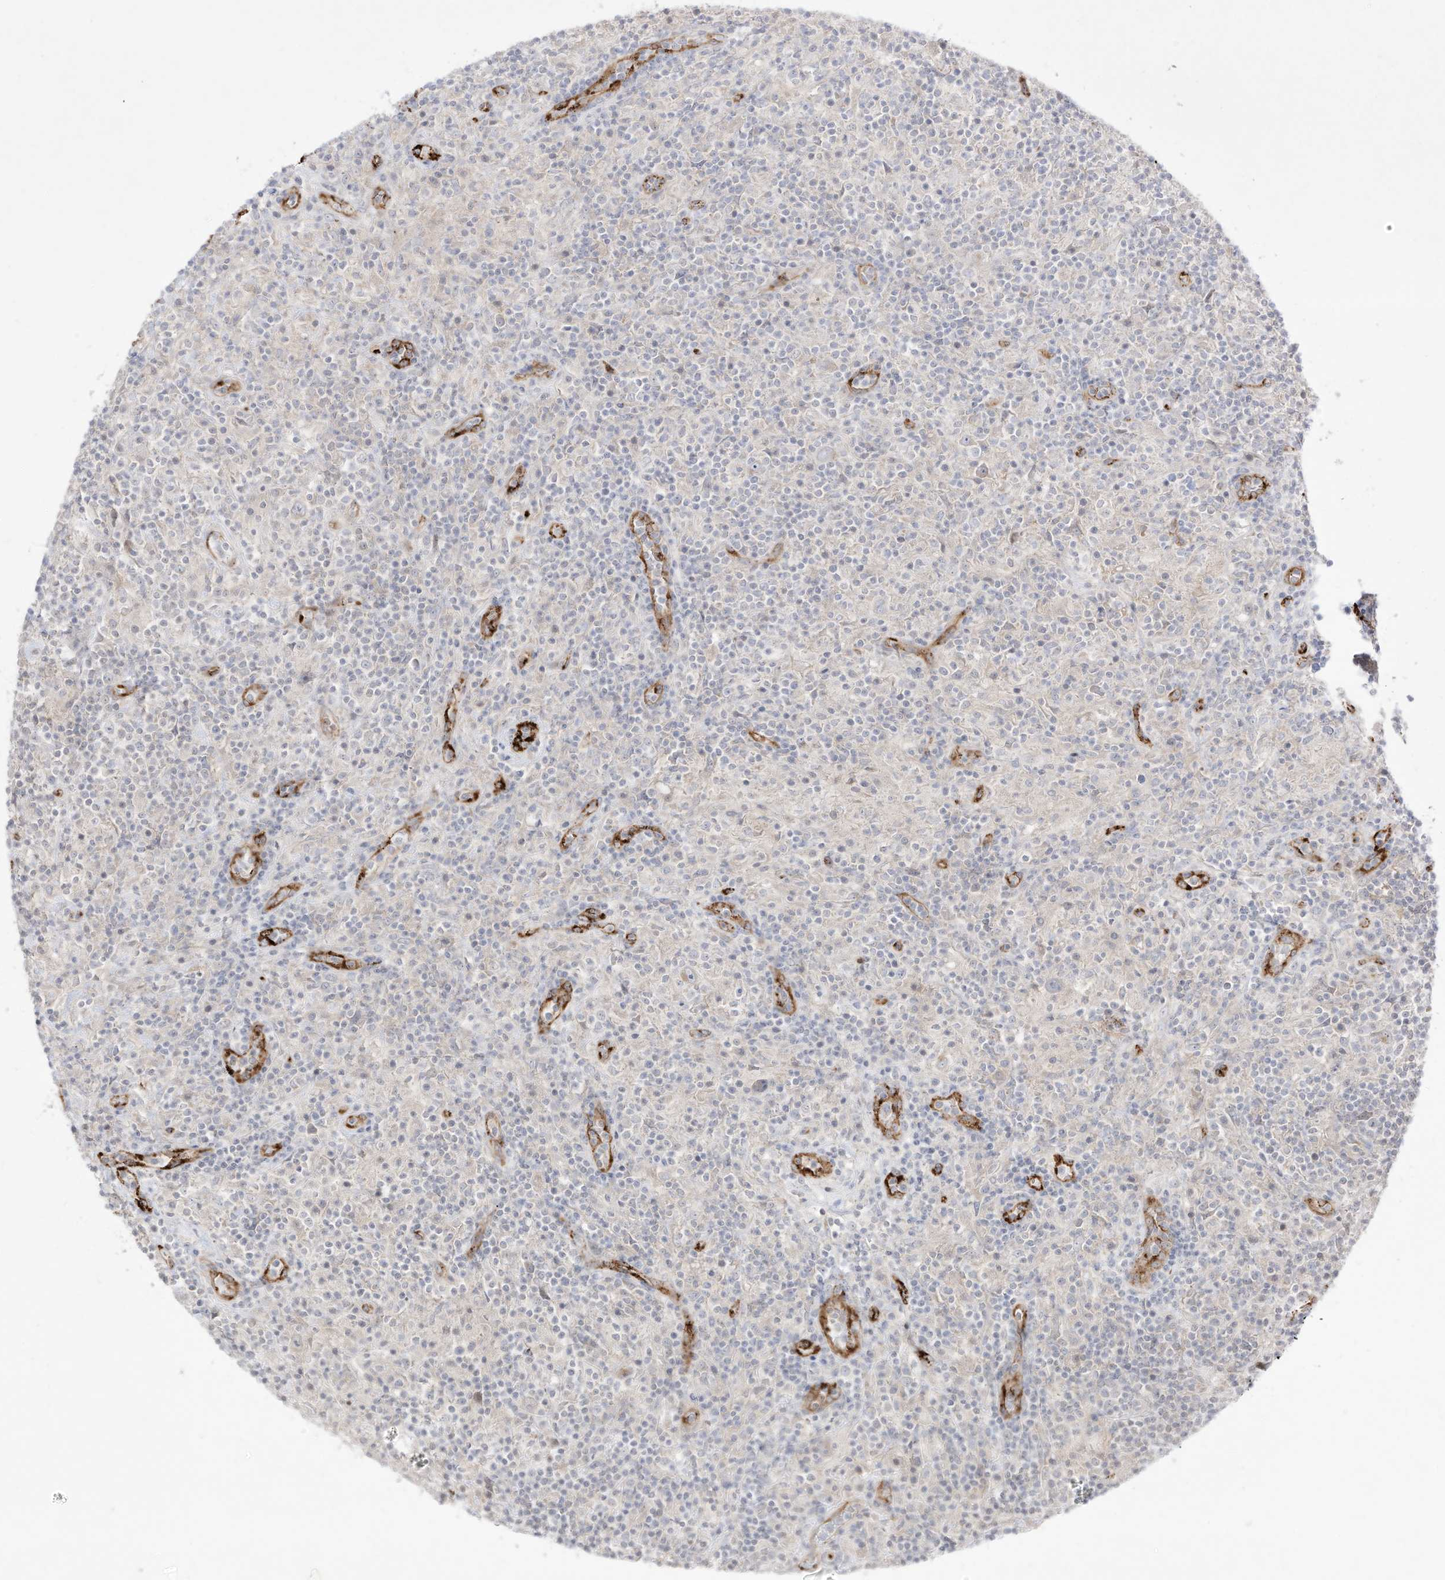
{"staining": {"intensity": "negative", "quantity": "none", "location": "none"}, "tissue": "lymphoma", "cell_type": "Tumor cells", "image_type": "cancer", "snomed": [{"axis": "morphology", "description": "Hodgkin's disease, NOS"}, {"axis": "topography", "description": "Lymph node"}], "caption": "Hodgkin's disease was stained to show a protein in brown. There is no significant positivity in tumor cells. Brightfield microscopy of immunohistochemistry (IHC) stained with DAB (3,3'-diaminobenzidine) (brown) and hematoxylin (blue), captured at high magnification.", "gene": "ZGRF1", "patient": {"sex": "male", "age": 70}}